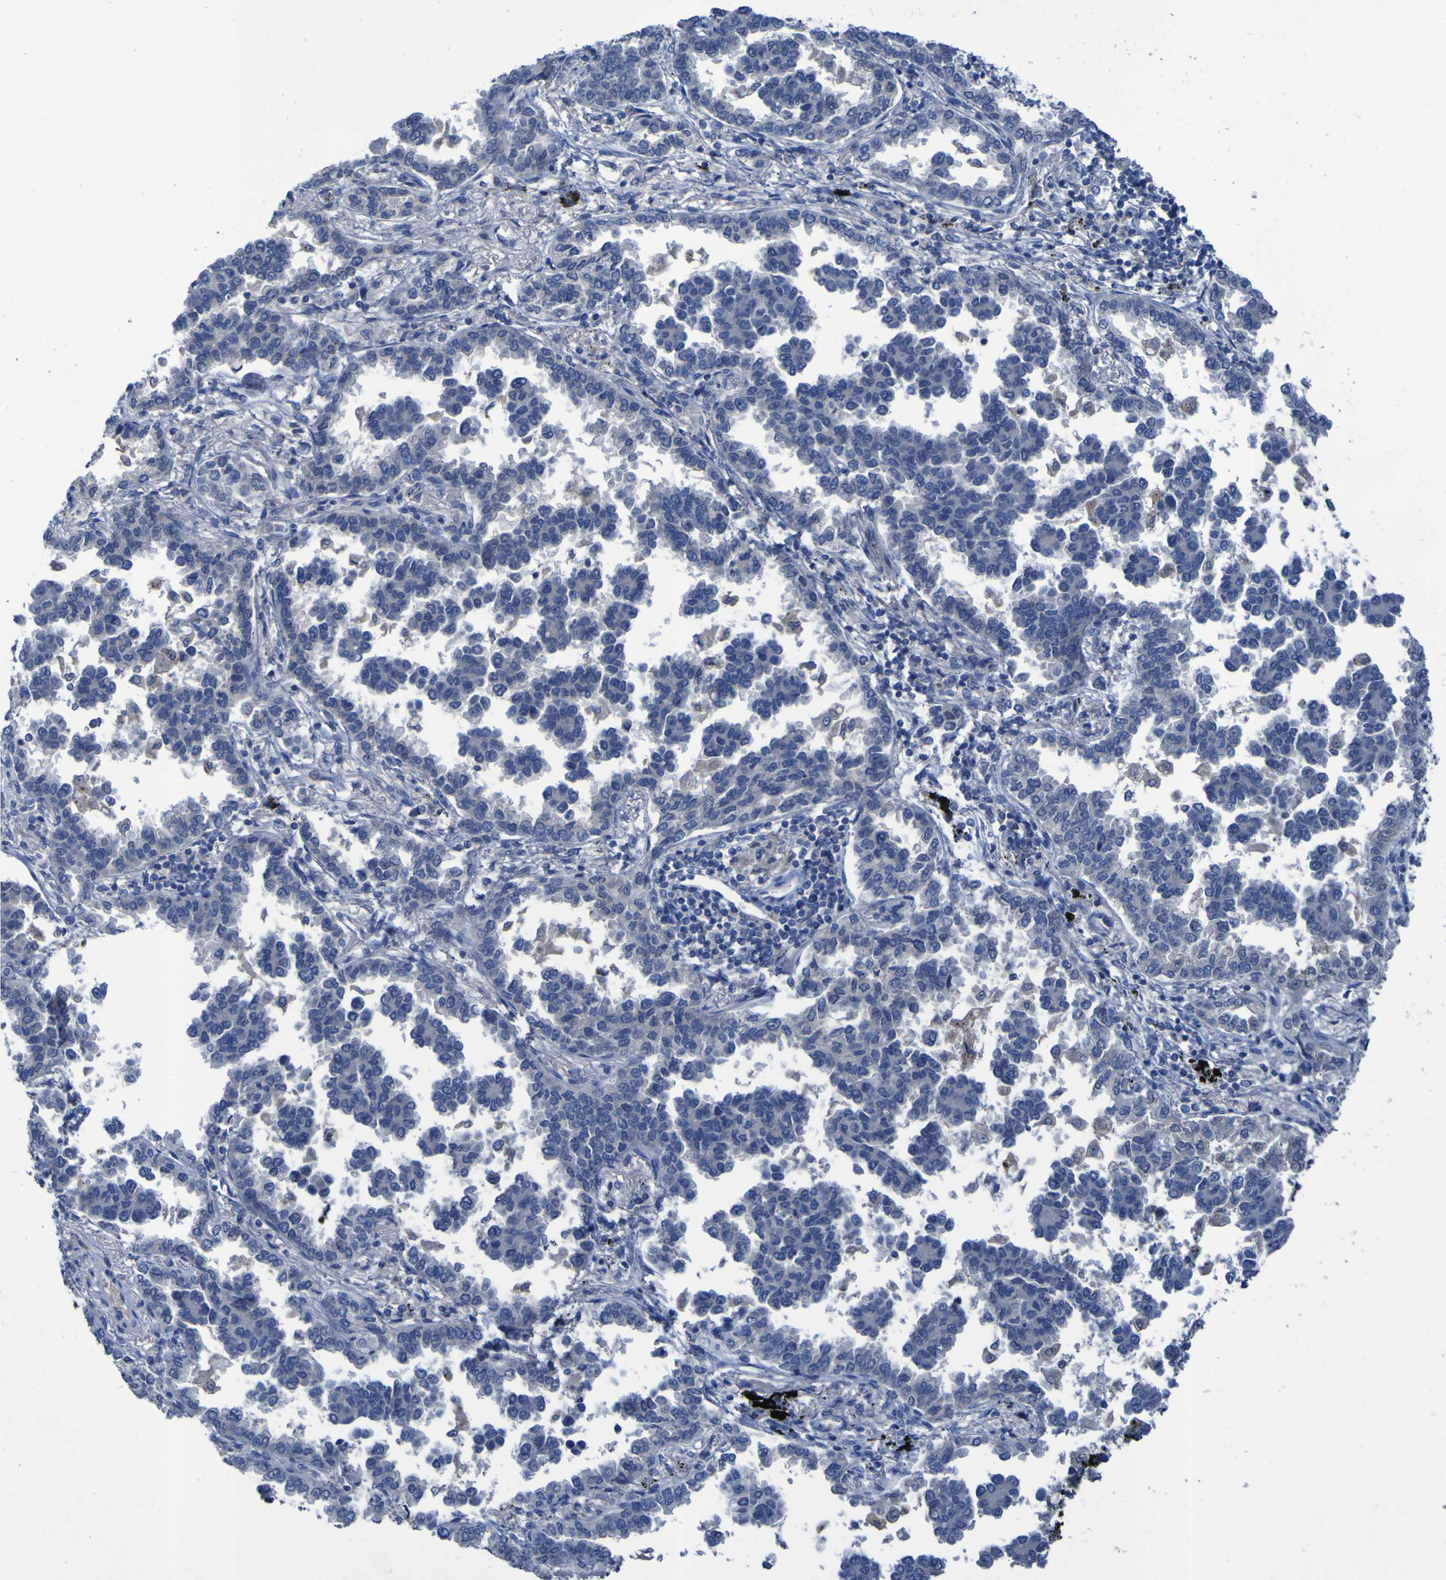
{"staining": {"intensity": "negative", "quantity": "none", "location": "none"}, "tissue": "lung cancer", "cell_type": "Tumor cells", "image_type": "cancer", "snomed": [{"axis": "morphology", "description": "Normal tissue, NOS"}, {"axis": "morphology", "description": "Adenocarcinoma, NOS"}, {"axis": "topography", "description": "Lung"}], "caption": "A histopathology image of human lung cancer (adenocarcinoma) is negative for staining in tumor cells.", "gene": "SGK2", "patient": {"sex": "male", "age": 59}}